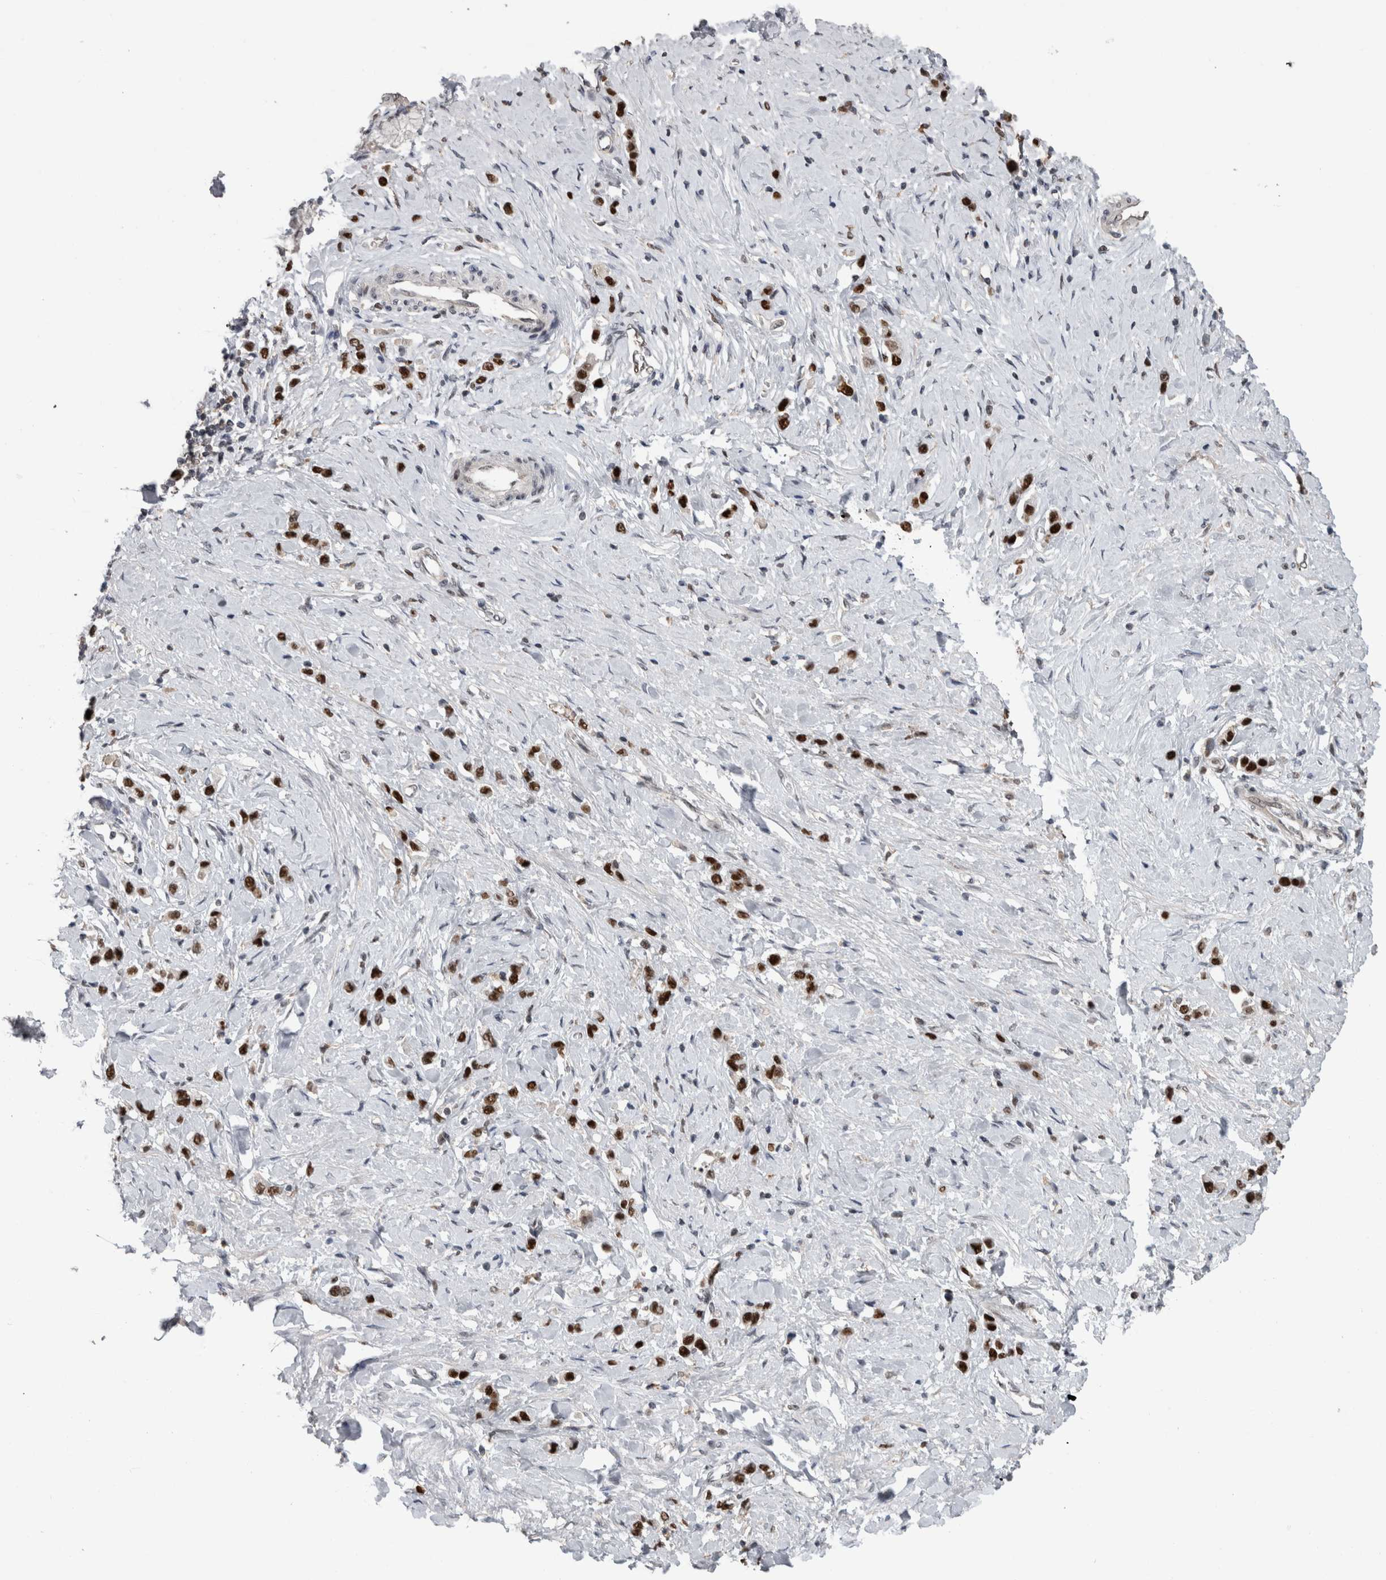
{"staining": {"intensity": "strong", "quantity": ">75%", "location": "nuclear"}, "tissue": "stomach cancer", "cell_type": "Tumor cells", "image_type": "cancer", "snomed": [{"axis": "morphology", "description": "Adenocarcinoma, NOS"}, {"axis": "topography", "description": "Stomach"}], "caption": "Adenocarcinoma (stomach) stained with a brown dye exhibits strong nuclear positive positivity in about >75% of tumor cells.", "gene": "POLD2", "patient": {"sex": "female", "age": 65}}